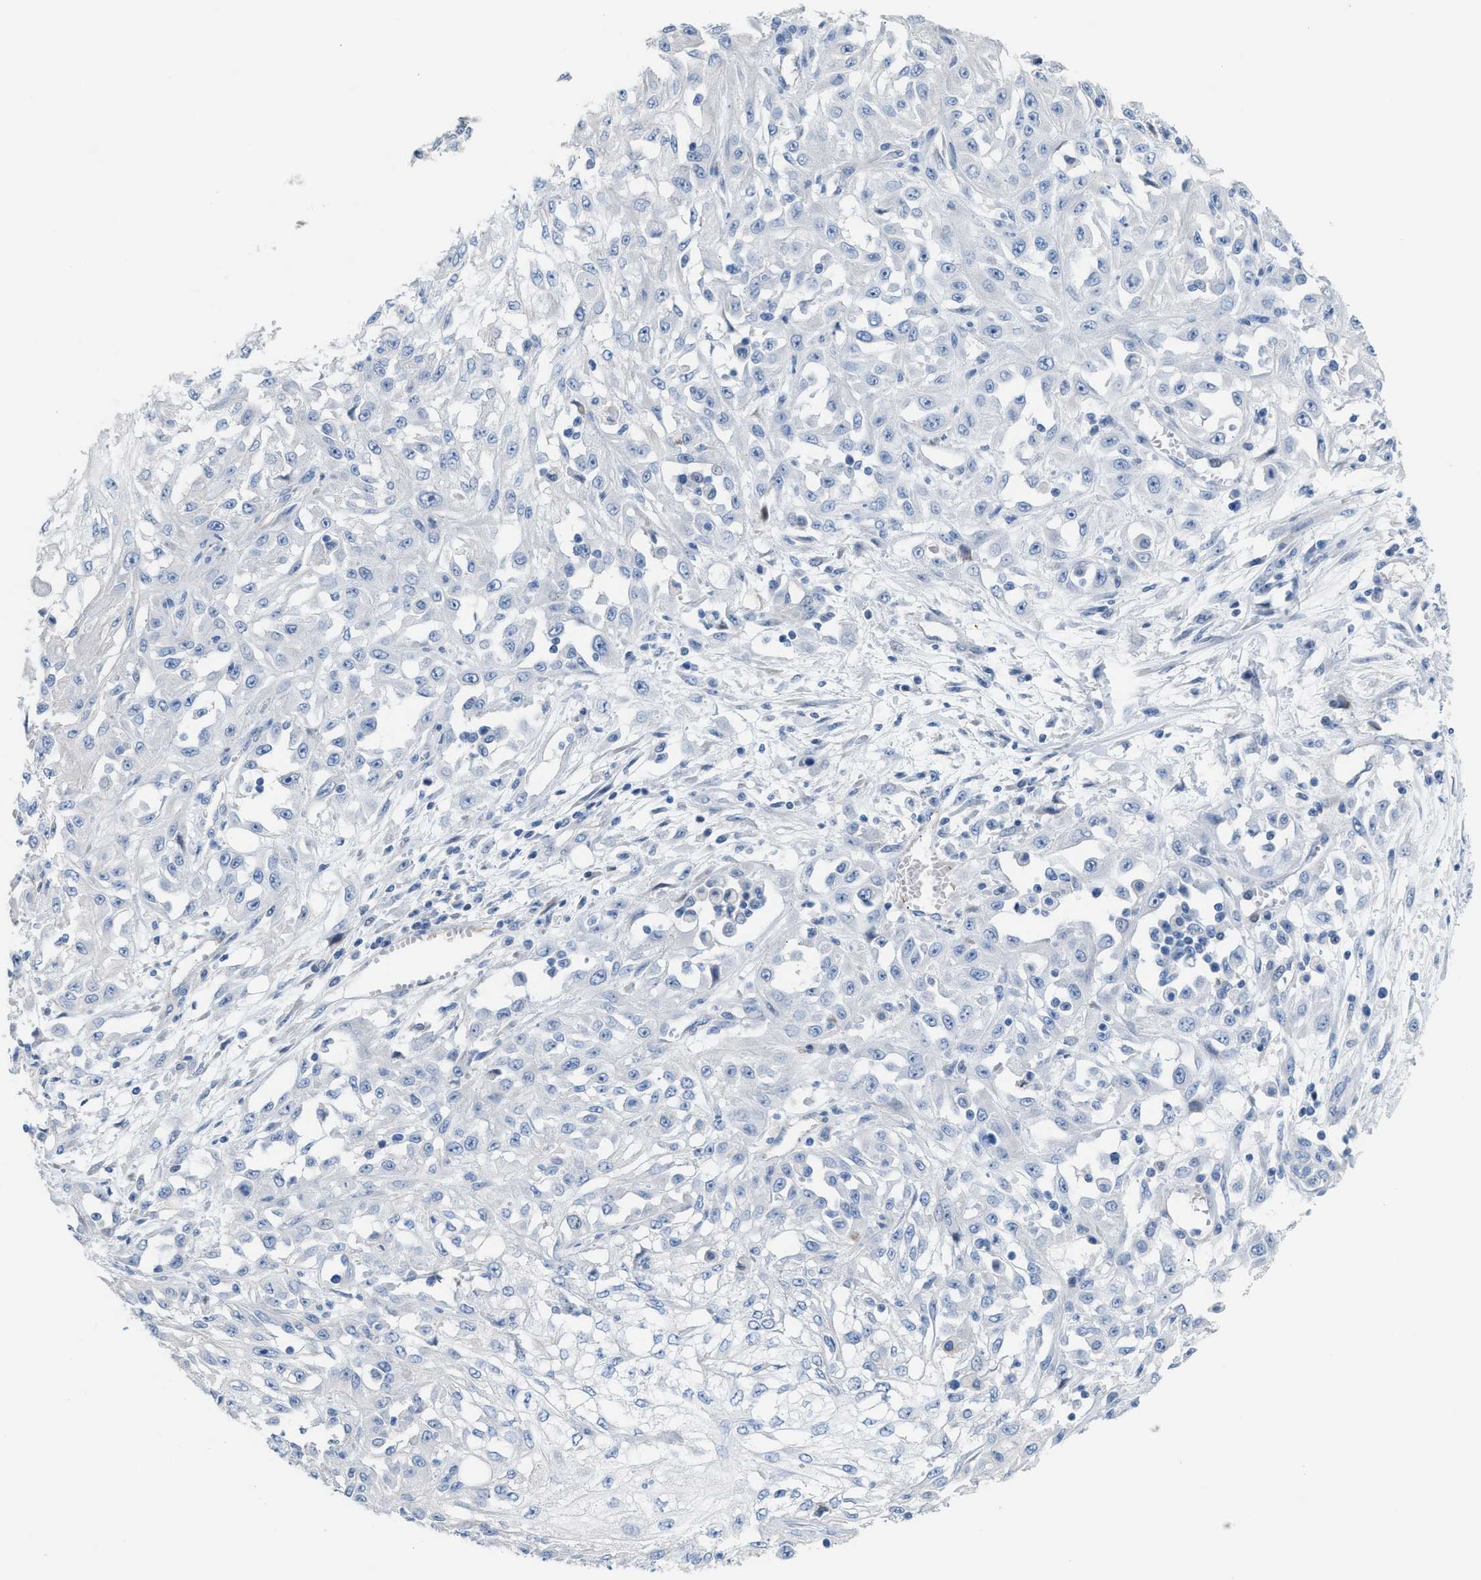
{"staining": {"intensity": "negative", "quantity": "none", "location": "none"}, "tissue": "skin cancer", "cell_type": "Tumor cells", "image_type": "cancer", "snomed": [{"axis": "morphology", "description": "Squamous cell carcinoma, NOS"}, {"axis": "morphology", "description": "Squamous cell carcinoma, metastatic, NOS"}, {"axis": "topography", "description": "Skin"}, {"axis": "topography", "description": "Lymph node"}], "caption": "IHC image of skin cancer (squamous cell carcinoma) stained for a protein (brown), which exhibits no expression in tumor cells.", "gene": "MPP3", "patient": {"sex": "male", "age": 75}}